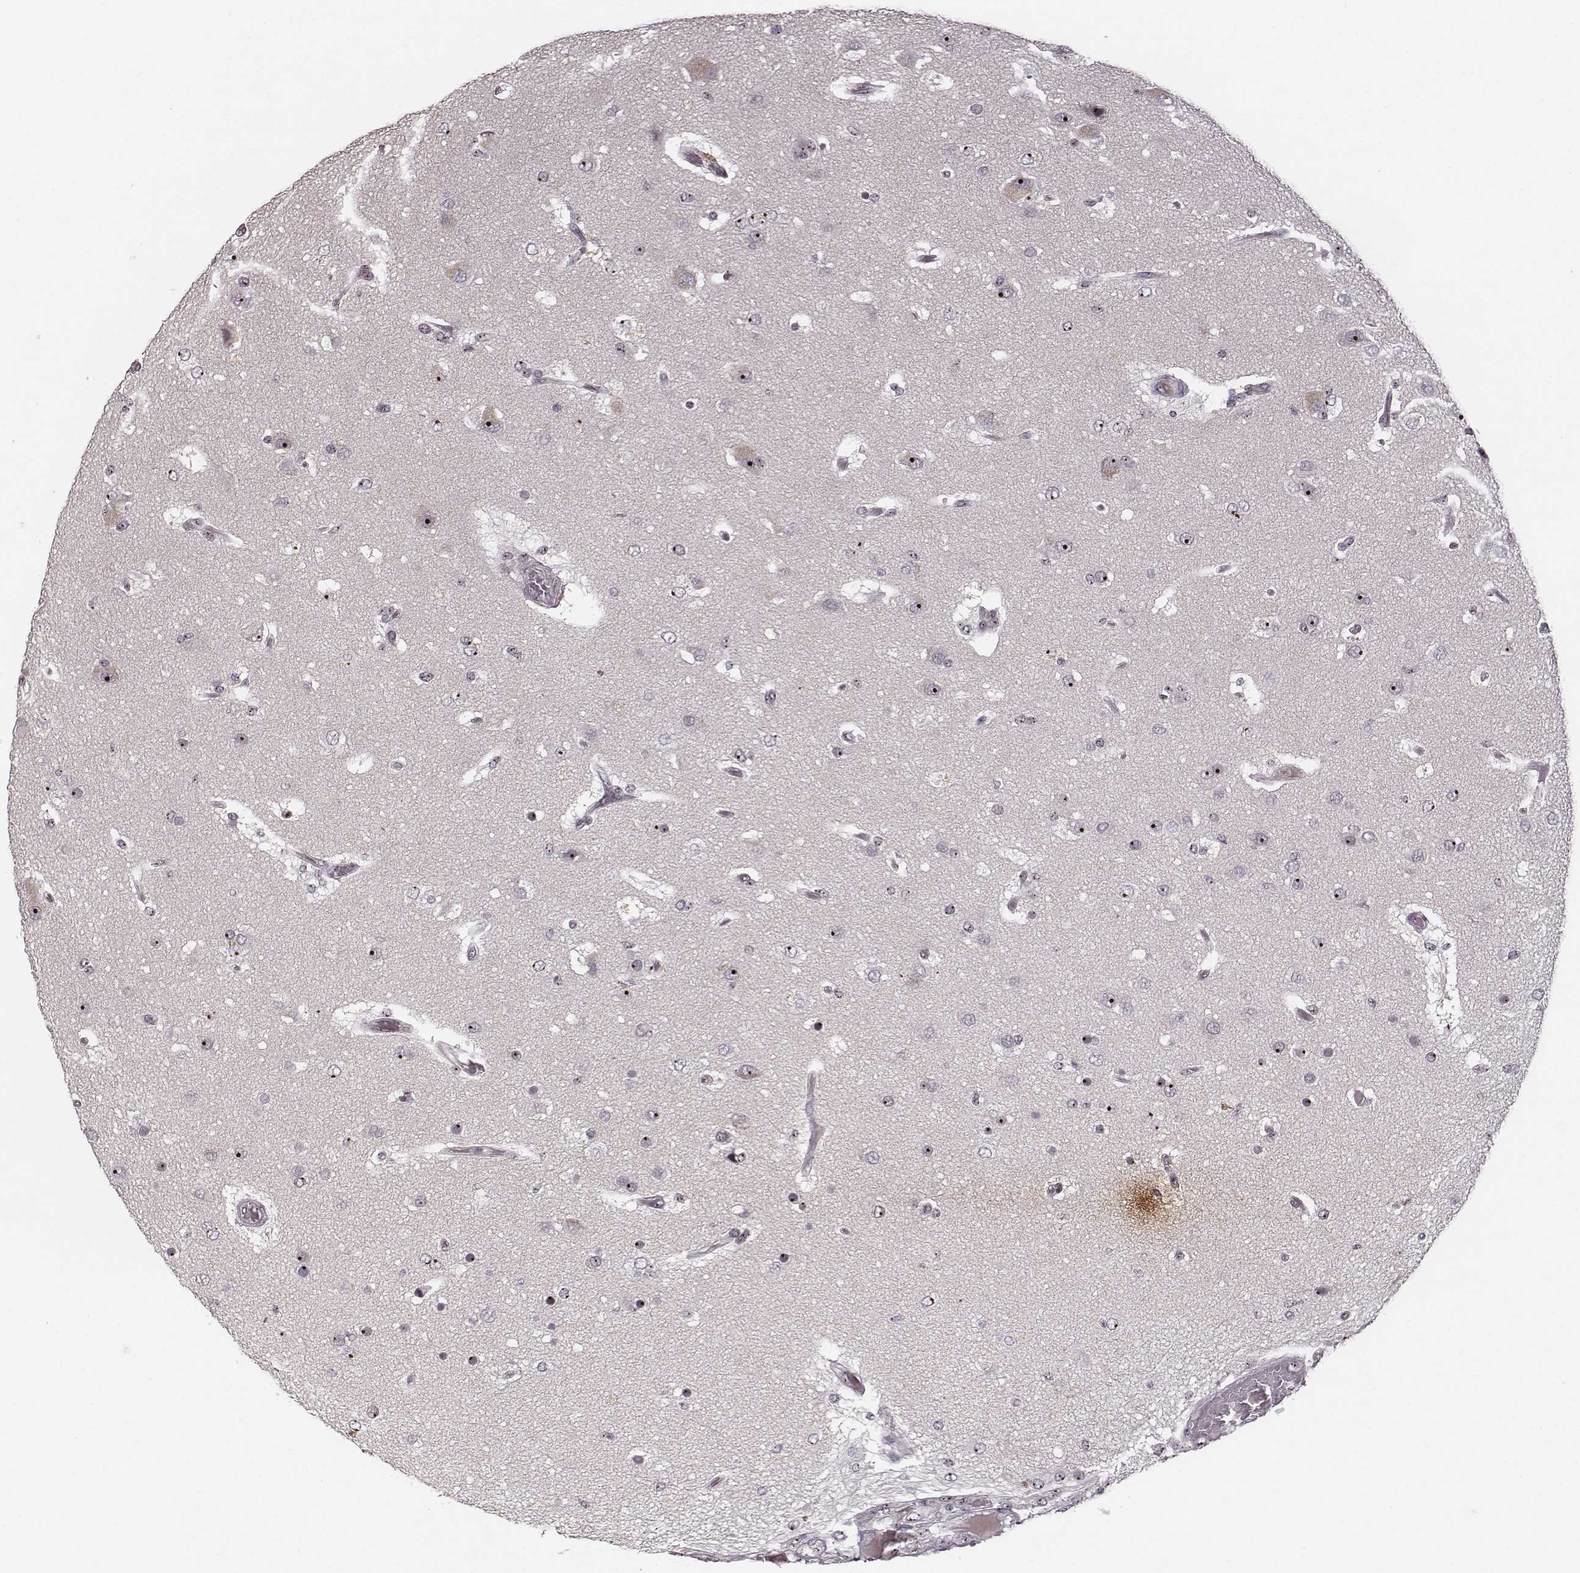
{"staining": {"intensity": "moderate", "quantity": ">75%", "location": "nuclear"}, "tissue": "glioma", "cell_type": "Tumor cells", "image_type": "cancer", "snomed": [{"axis": "morphology", "description": "Glioma, malignant, High grade"}, {"axis": "topography", "description": "Brain"}], "caption": "Immunohistochemistry micrograph of malignant high-grade glioma stained for a protein (brown), which demonstrates medium levels of moderate nuclear expression in approximately >75% of tumor cells.", "gene": "NOP56", "patient": {"sex": "female", "age": 63}}